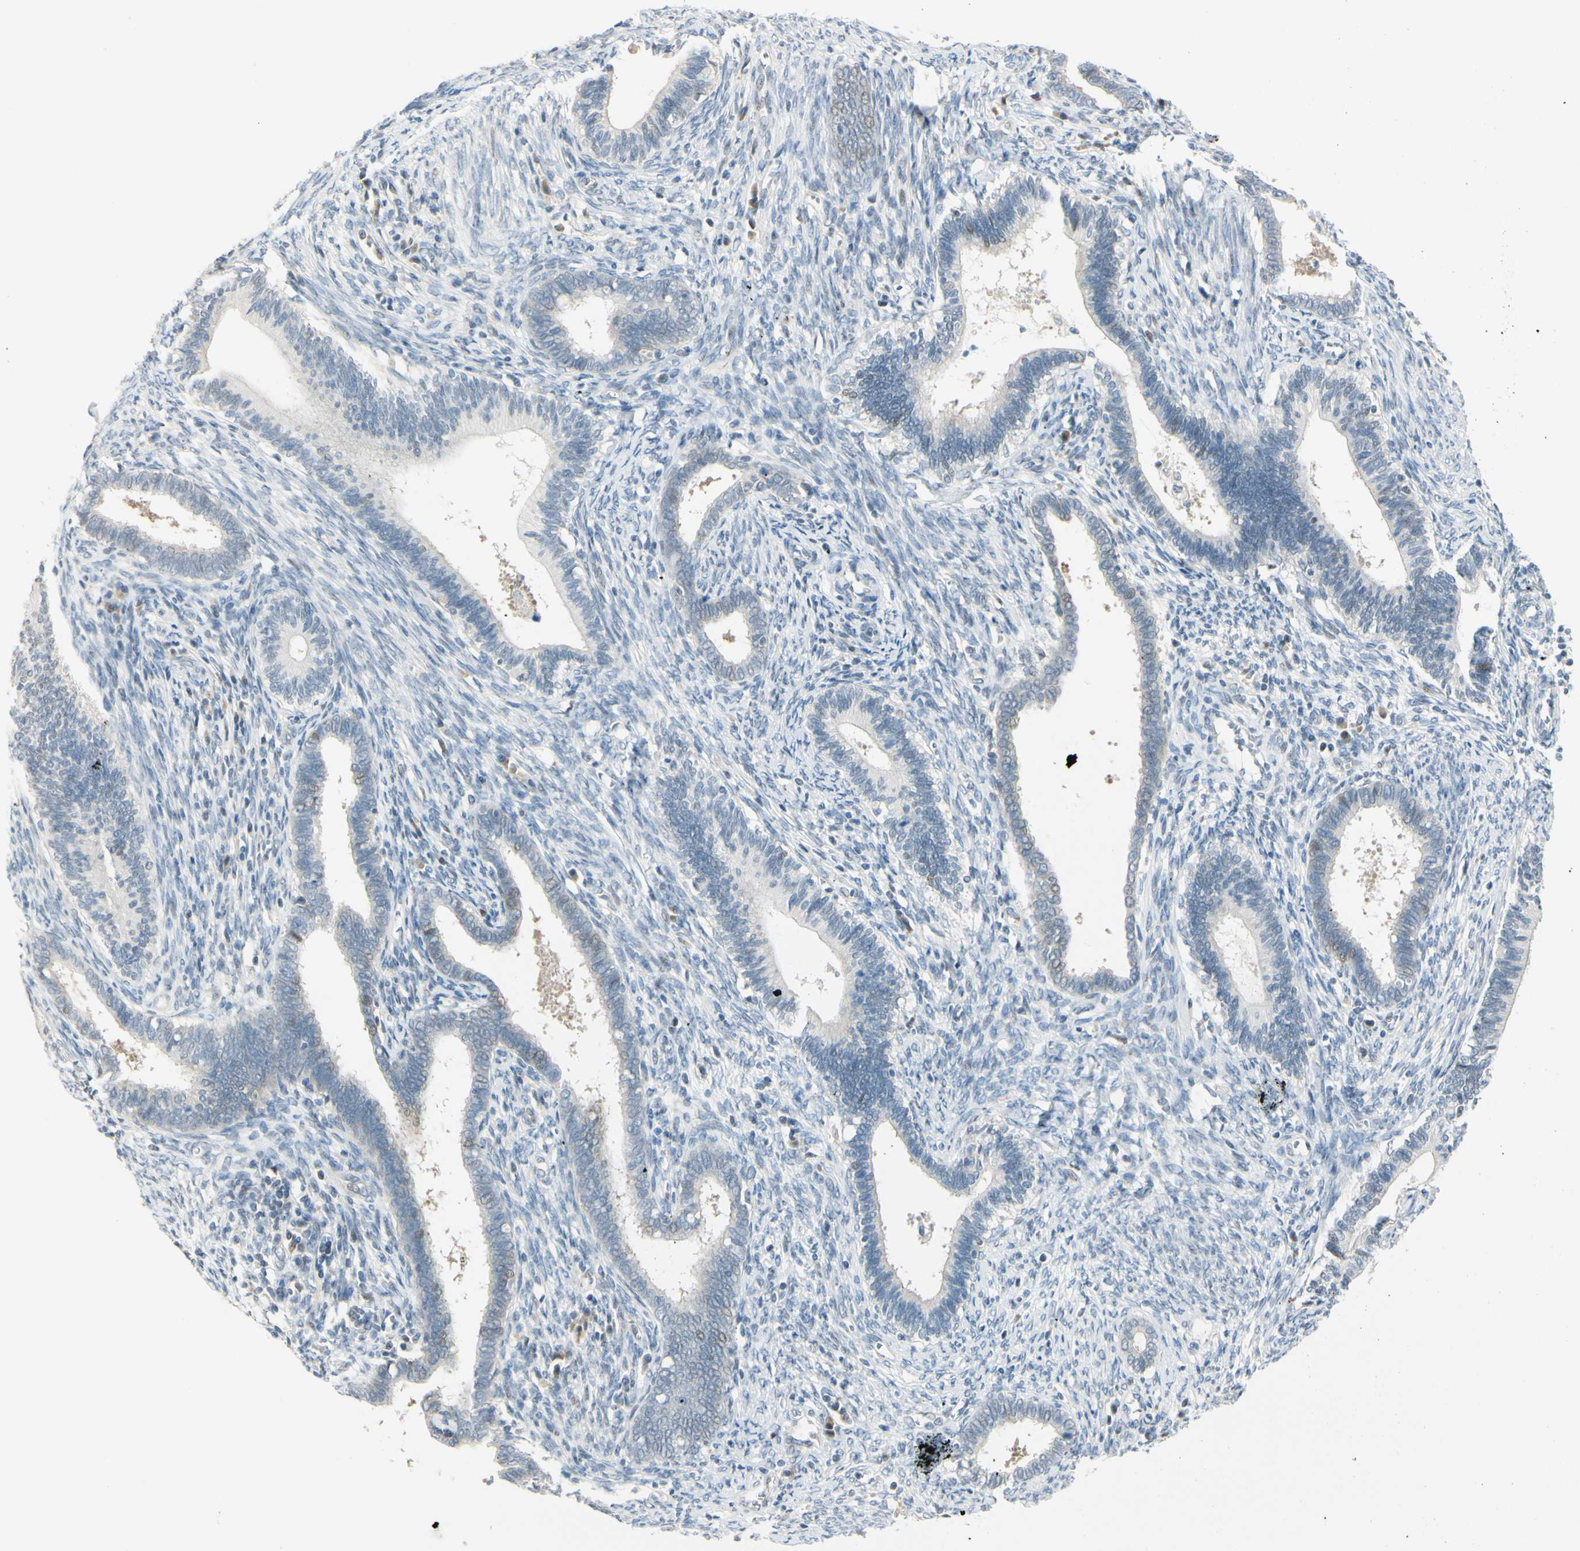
{"staining": {"intensity": "negative", "quantity": "none", "location": "none"}, "tissue": "cervical cancer", "cell_type": "Tumor cells", "image_type": "cancer", "snomed": [{"axis": "morphology", "description": "Adenocarcinoma, NOS"}, {"axis": "topography", "description": "Cervix"}], "caption": "IHC photomicrograph of human cervical cancer (adenocarcinoma) stained for a protein (brown), which shows no expression in tumor cells.", "gene": "B4GALNT1", "patient": {"sex": "female", "age": 44}}